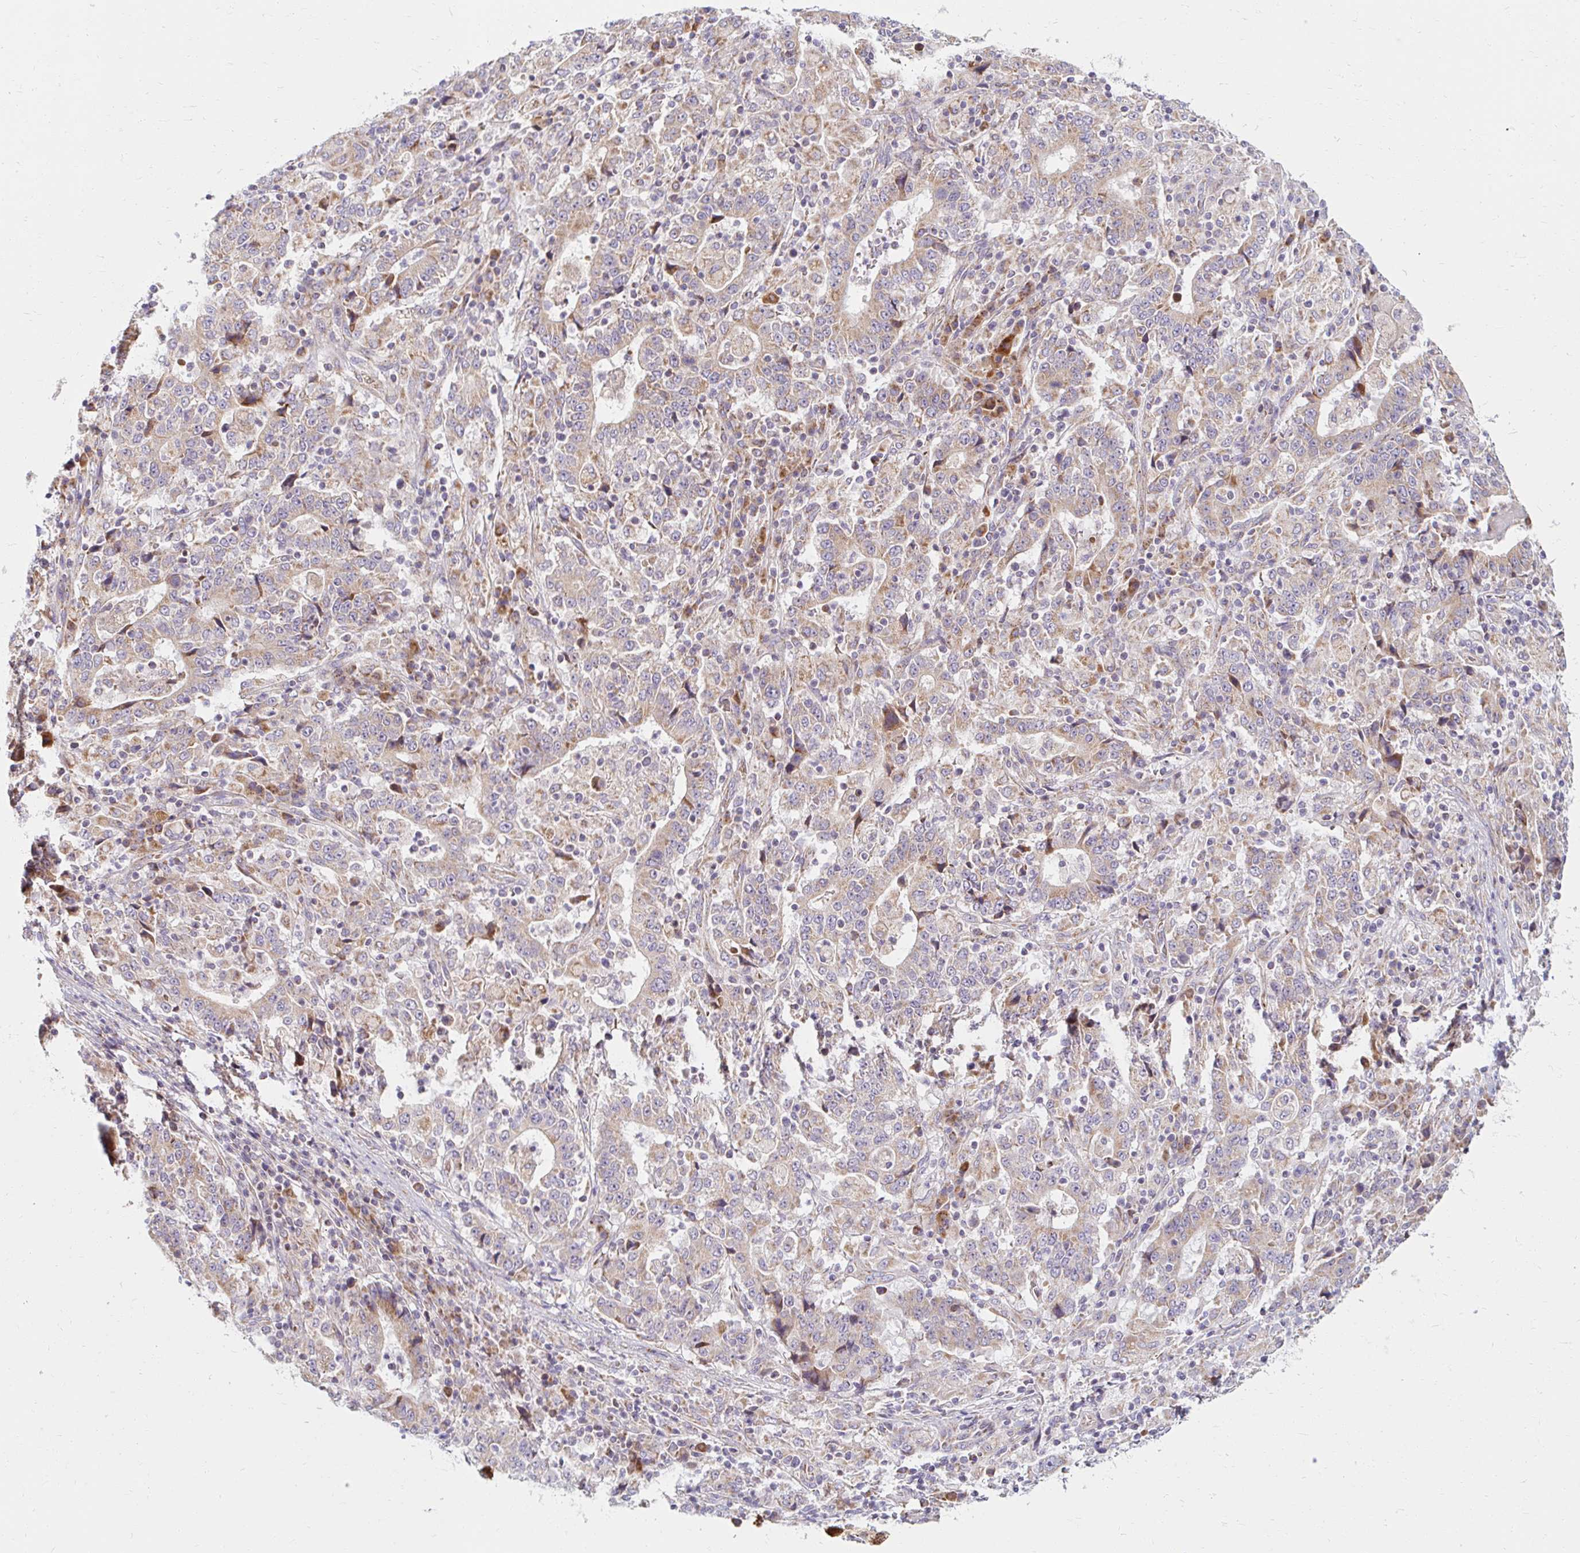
{"staining": {"intensity": "weak", "quantity": ">75%", "location": "cytoplasmic/membranous"}, "tissue": "stomach cancer", "cell_type": "Tumor cells", "image_type": "cancer", "snomed": [{"axis": "morphology", "description": "Normal tissue, NOS"}, {"axis": "morphology", "description": "Adenocarcinoma, NOS"}, {"axis": "topography", "description": "Stomach, upper"}, {"axis": "topography", "description": "Stomach"}], "caption": "DAB immunohistochemical staining of adenocarcinoma (stomach) shows weak cytoplasmic/membranous protein staining in approximately >75% of tumor cells.", "gene": "SKP2", "patient": {"sex": "male", "age": 59}}